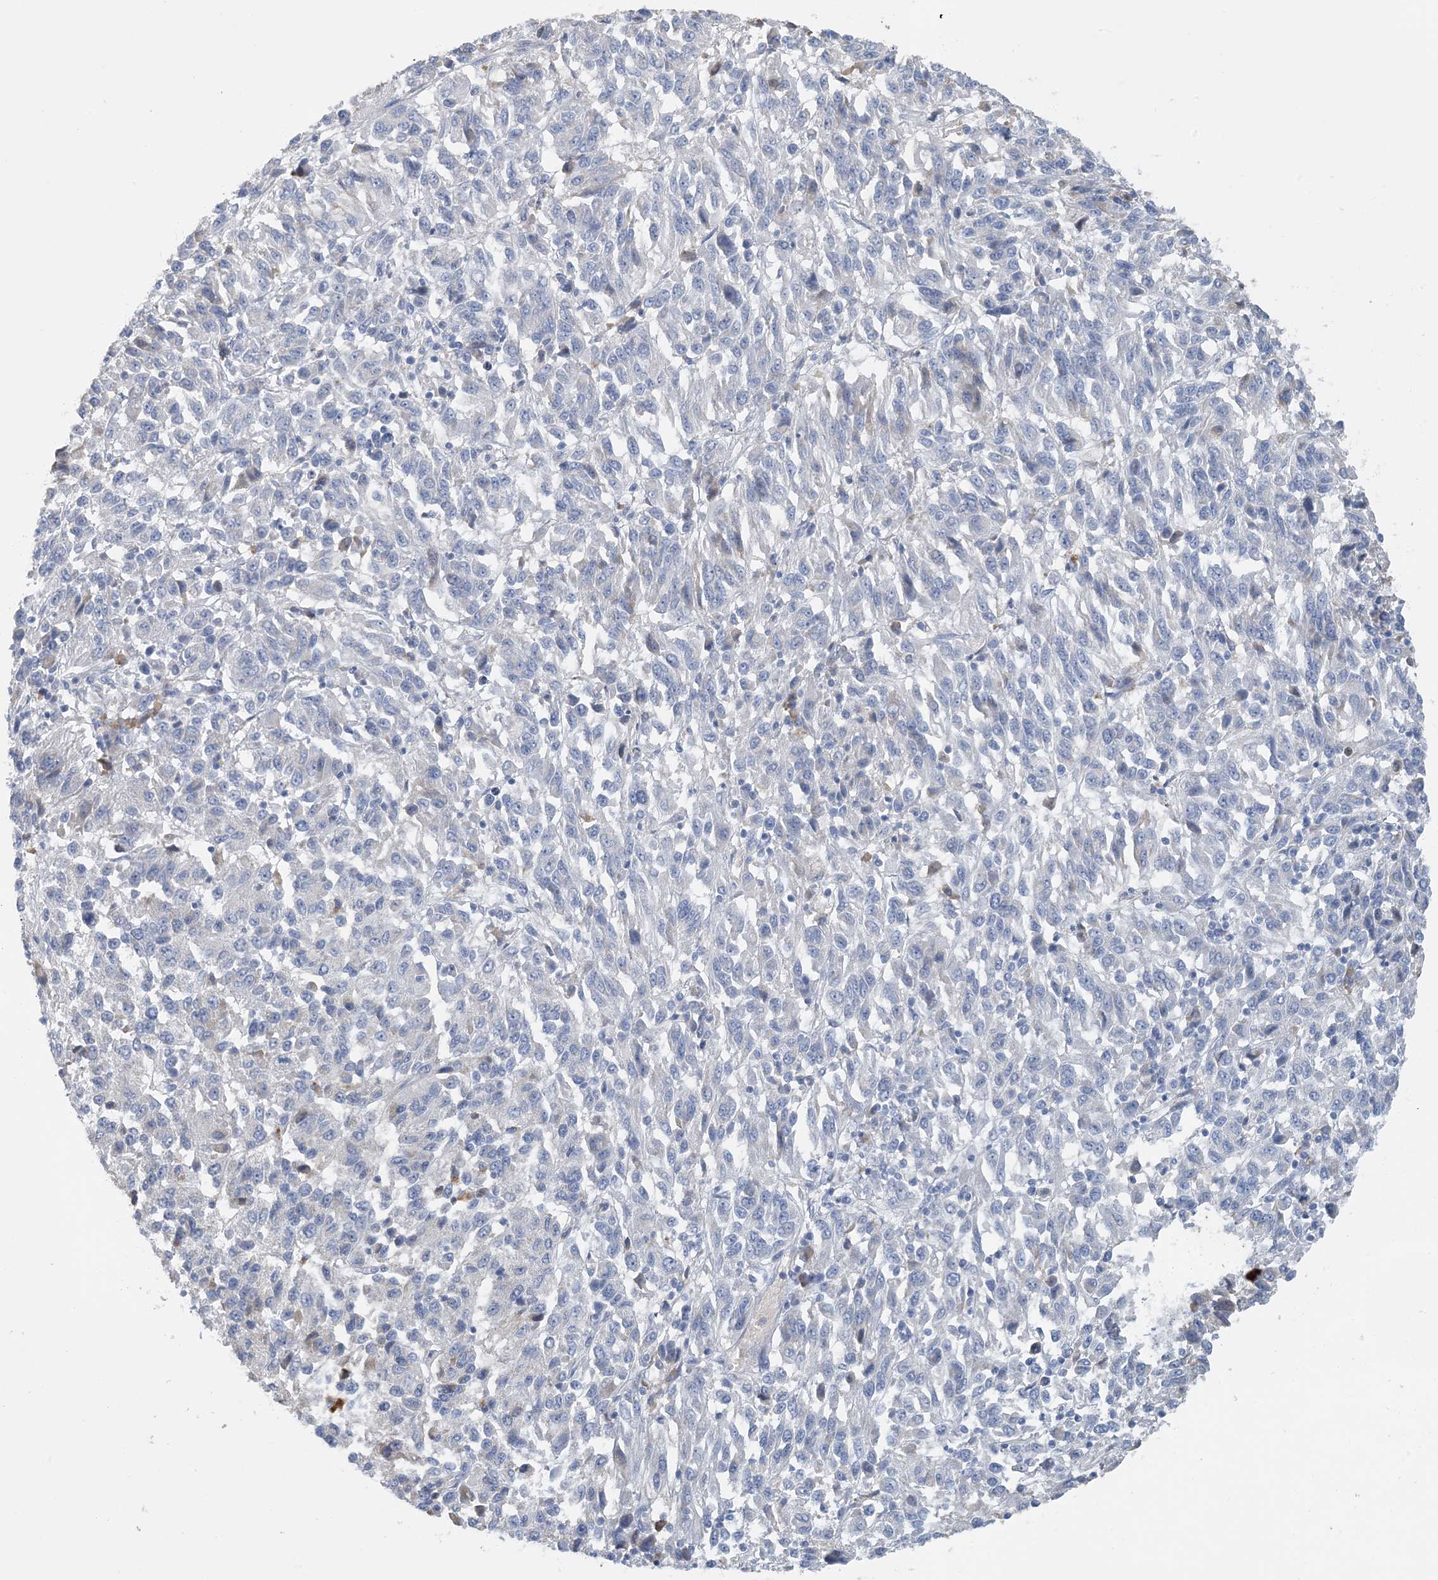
{"staining": {"intensity": "negative", "quantity": "none", "location": "none"}, "tissue": "melanoma", "cell_type": "Tumor cells", "image_type": "cancer", "snomed": [{"axis": "morphology", "description": "Malignant melanoma, NOS"}, {"axis": "topography", "description": "Skin"}], "caption": "Melanoma was stained to show a protein in brown. There is no significant expression in tumor cells.", "gene": "CTRL", "patient": {"sex": "female", "age": 82}}